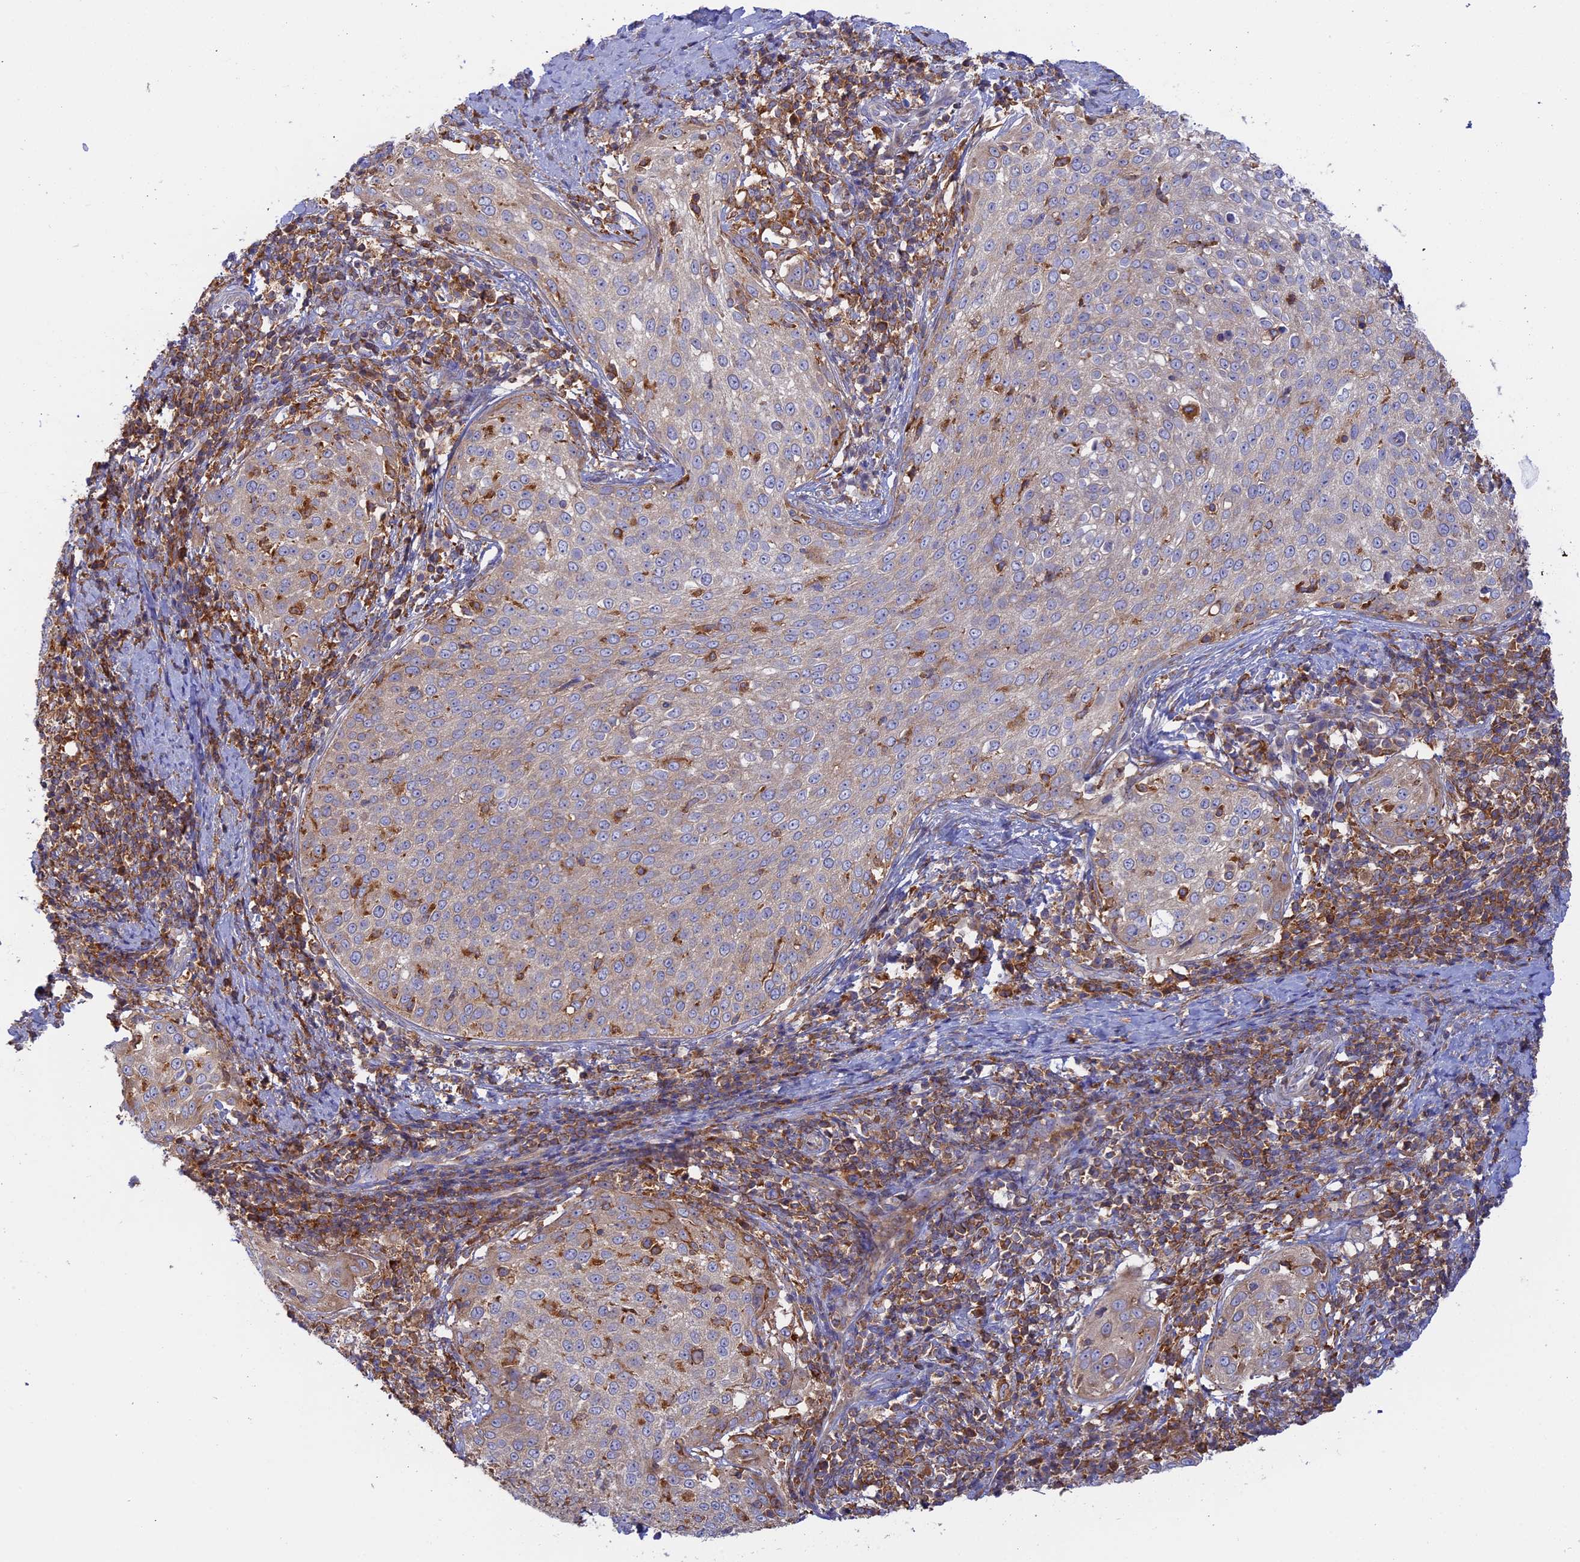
{"staining": {"intensity": "weak", "quantity": "25%-75%", "location": "cytoplasmic/membranous"}, "tissue": "cervical cancer", "cell_type": "Tumor cells", "image_type": "cancer", "snomed": [{"axis": "morphology", "description": "Squamous cell carcinoma, NOS"}, {"axis": "topography", "description": "Cervix"}], "caption": "Immunohistochemical staining of human cervical squamous cell carcinoma reveals weak cytoplasmic/membranous protein staining in about 25%-75% of tumor cells.", "gene": "GMIP", "patient": {"sex": "female", "age": 57}}